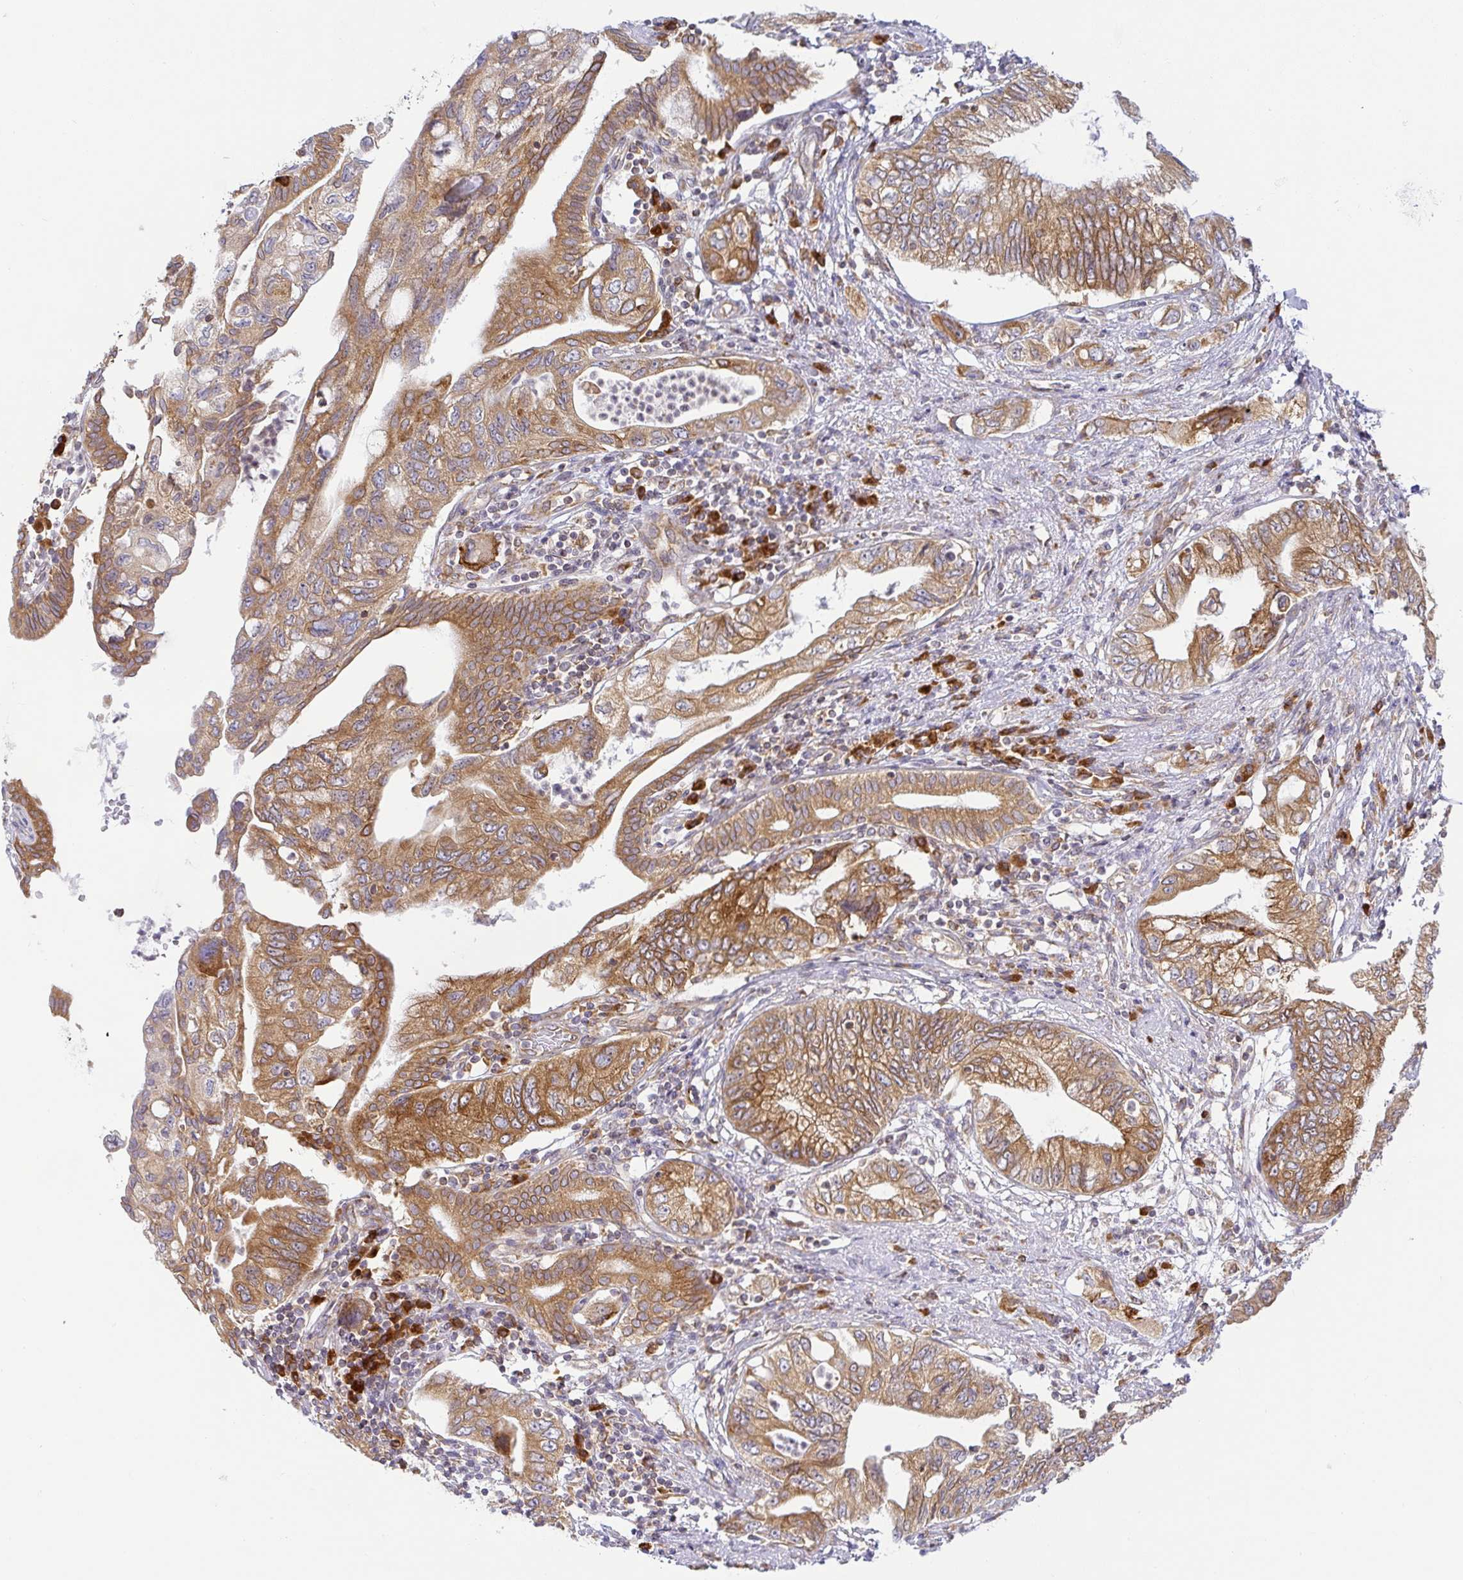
{"staining": {"intensity": "moderate", "quantity": ">75%", "location": "cytoplasmic/membranous"}, "tissue": "pancreatic cancer", "cell_type": "Tumor cells", "image_type": "cancer", "snomed": [{"axis": "morphology", "description": "Adenocarcinoma, NOS"}, {"axis": "topography", "description": "Pancreas"}], "caption": "The histopathology image displays immunohistochemical staining of pancreatic adenocarcinoma. There is moderate cytoplasmic/membranous staining is appreciated in about >75% of tumor cells.", "gene": "DERL2", "patient": {"sex": "female", "age": 73}}